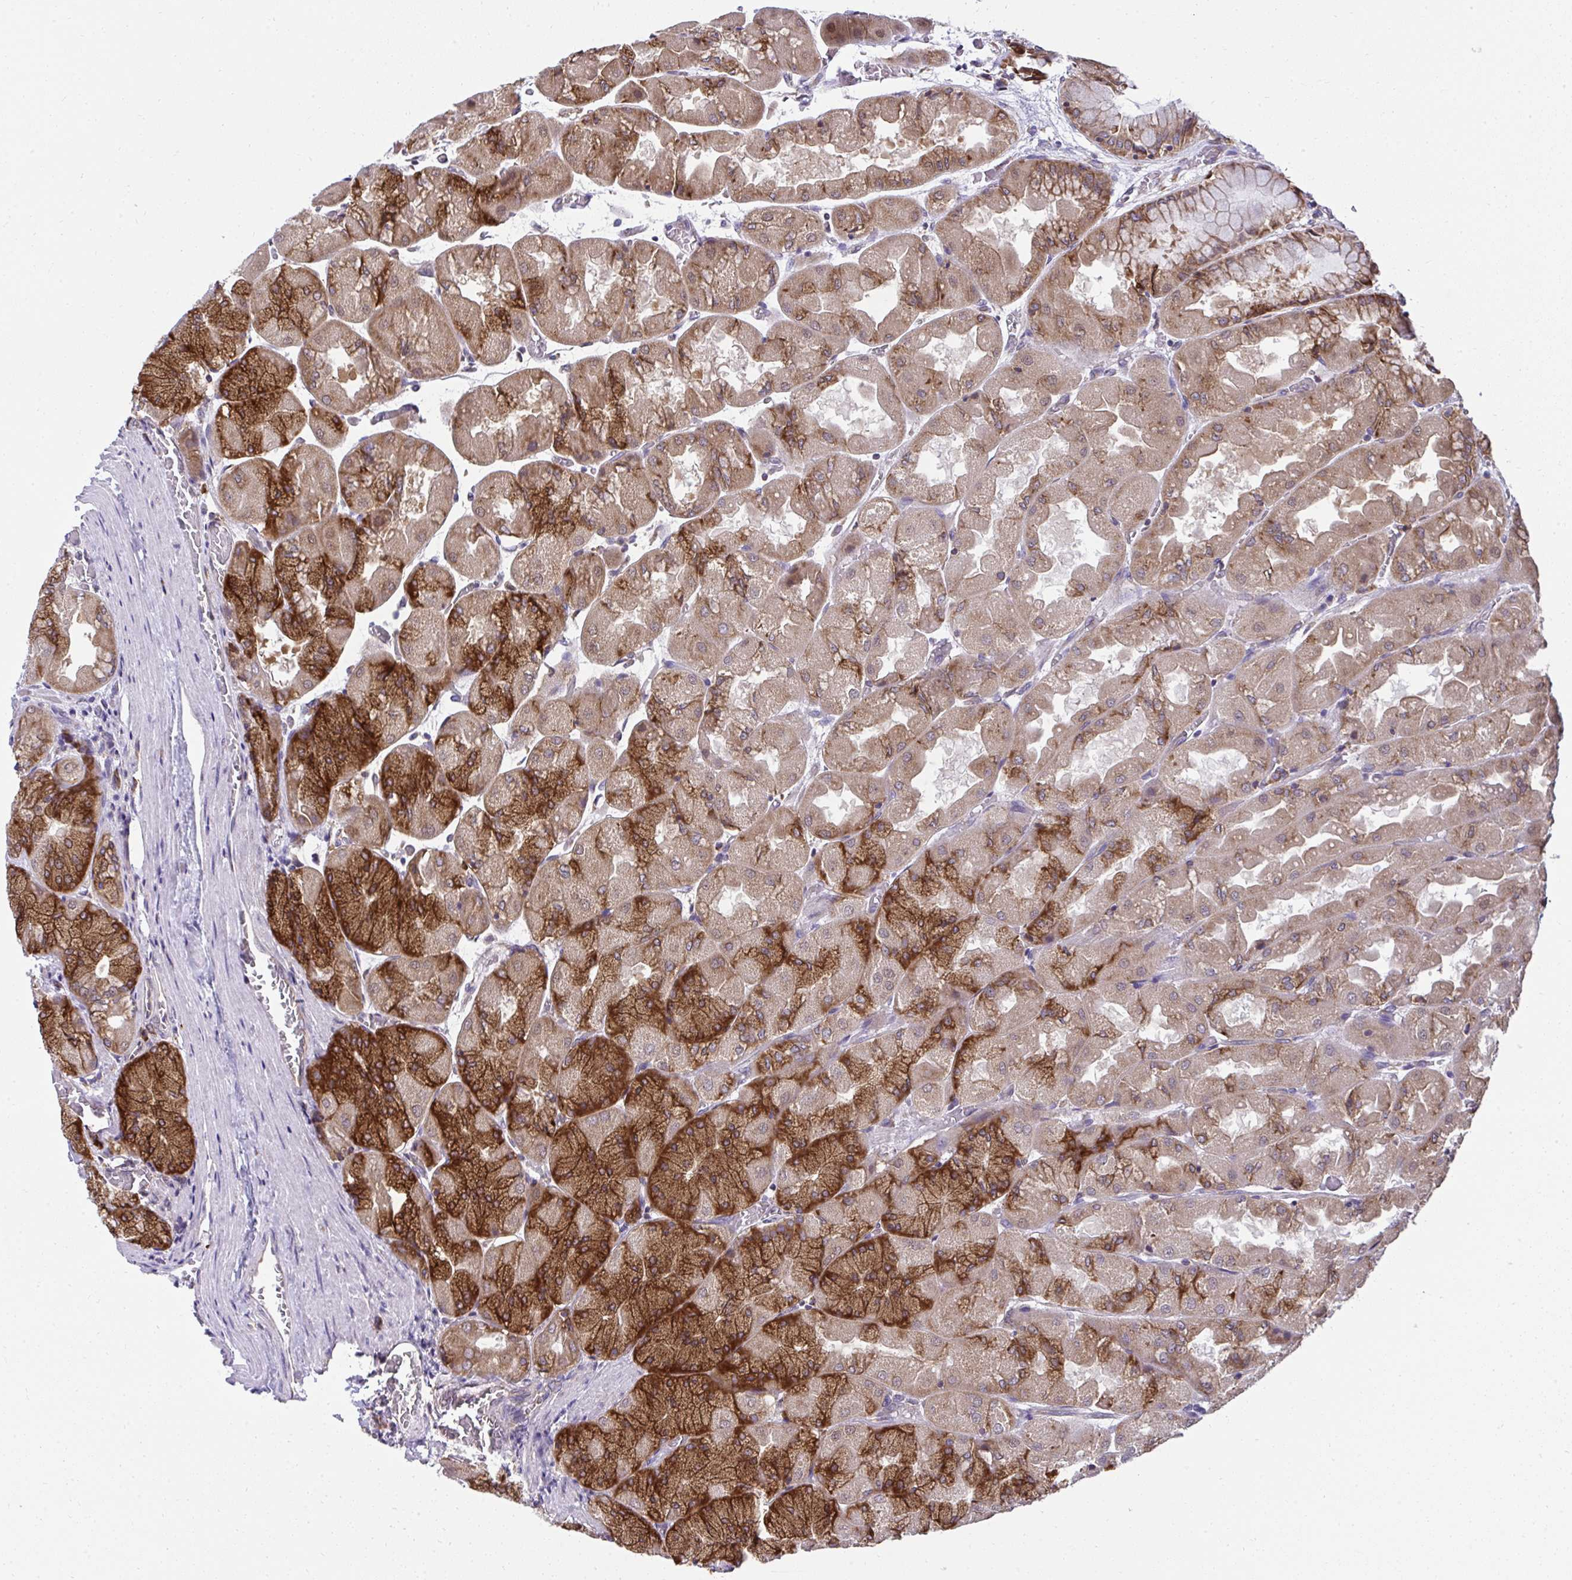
{"staining": {"intensity": "strong", "quantity": "25%-75%", "location": "cytoplasmic/membranous"}, "tissue": "stomach", "cell_type": "Glandular cells", "image_type": "normal", "snomed": [{"axis": "morphology", "description": "Normal tissue, NOS"}, {"axis": "topography", "description": "Stomach"}], "caption": "This micrograph reveals normal stomach stained with IHC to label a protein in brown. The cytoplasmic/membranous of glandular cells show strong positivity for the protein. Nuclei are counter-stained blue.", "gene": "RPS7", "patient": {"sex": "female", "age": 61}}